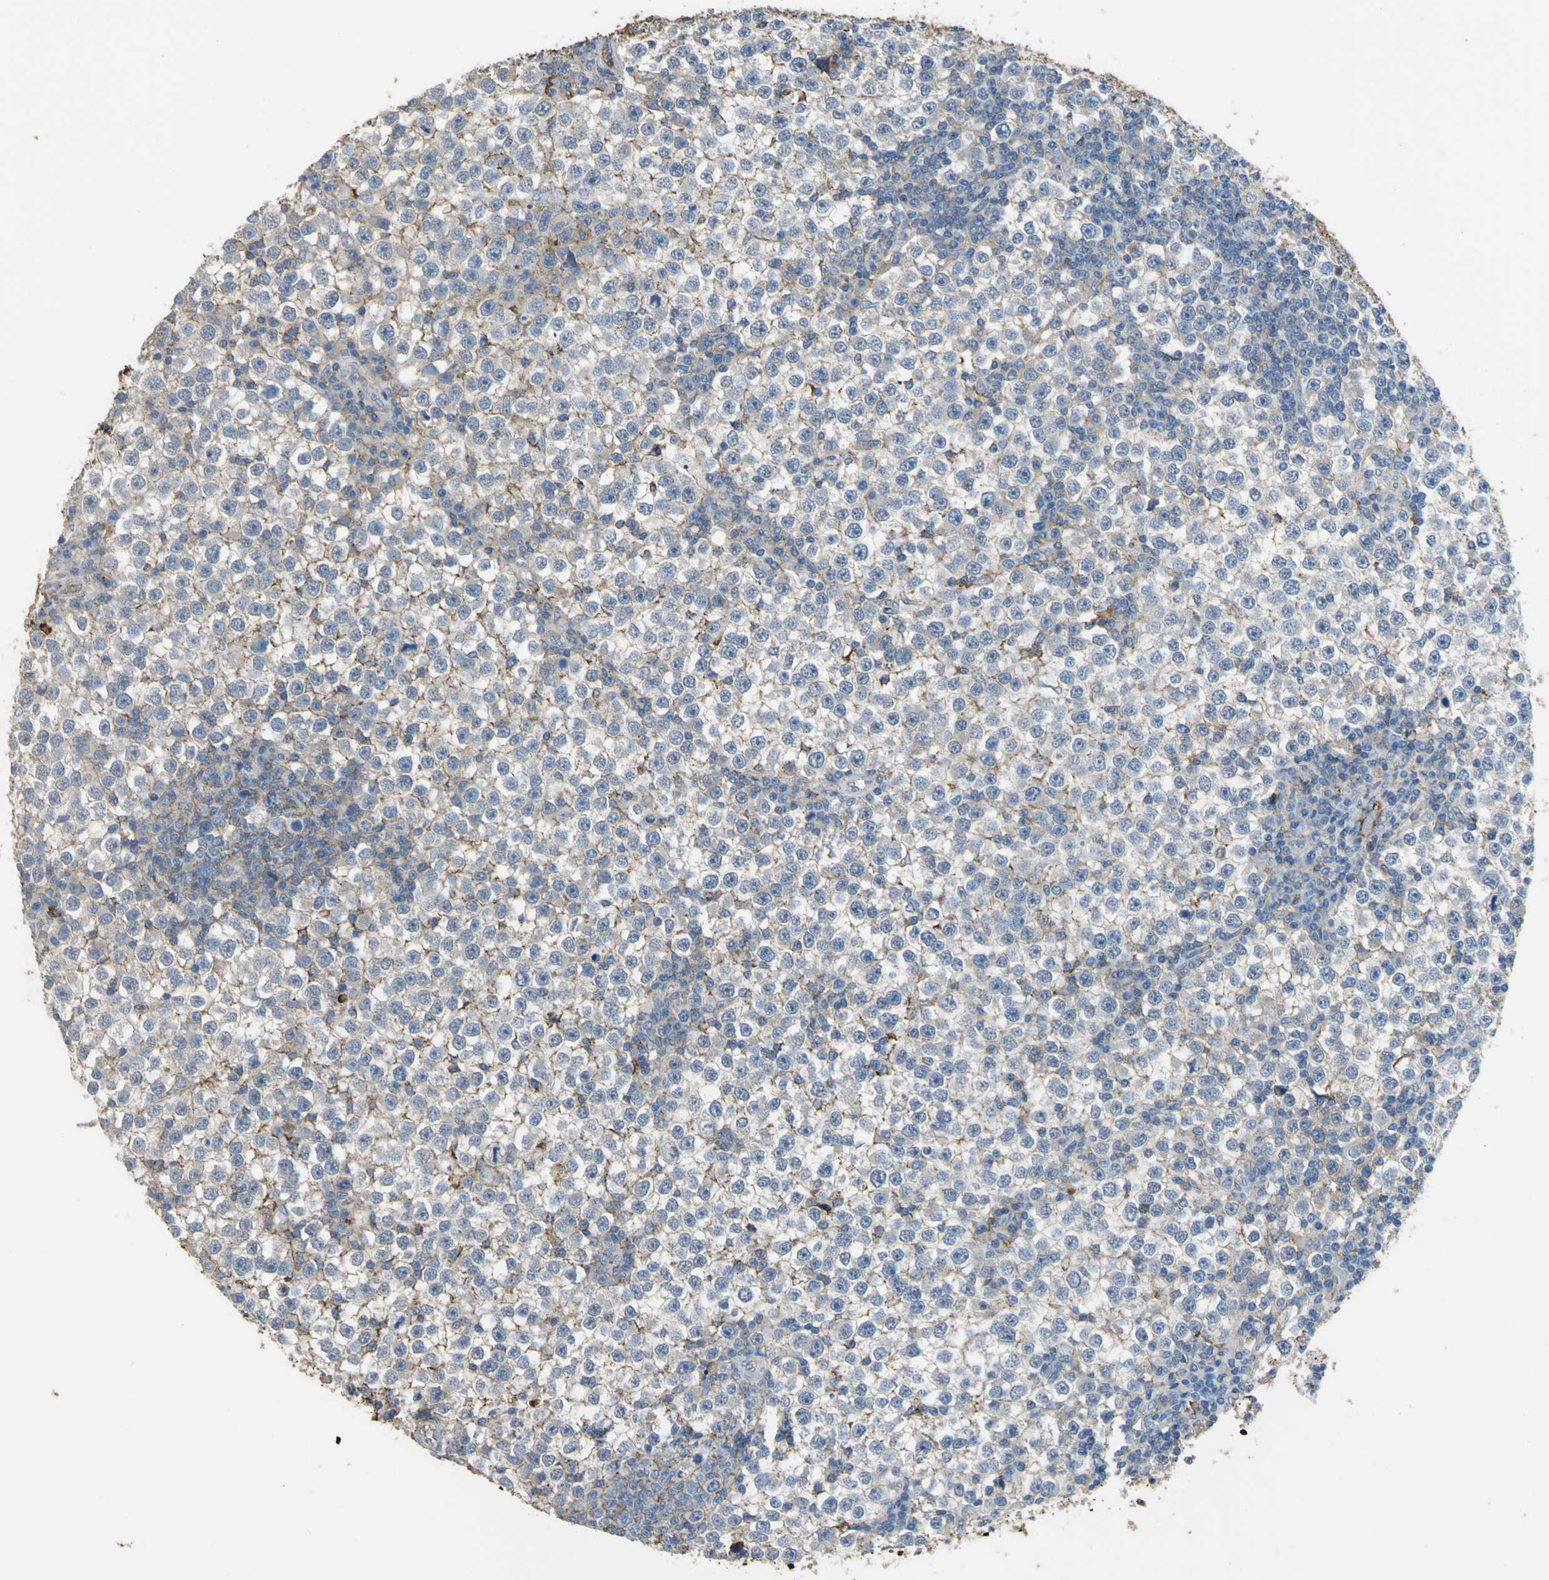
{"staining": {"intensity": "moderate", "quantity": "<25%", "location": "cytoplasmic/membranous"}, "tissue": "testis cancer", "cell_type": "Tumor cells", "image_type": "cancer", "snomed": [{"axis": "morphology", "description": "Seminoma, NOS"}, {"axis": "topography", "description": "Testis"}], "caption": "Immunohistochemistry (IHC) photomicrograph of human testis cancer stained for a protein (brown), which exhibits low levels of moderate cytoplasmic/membranous positivity in approximately <25% of tumor cells.", "gene": "GYG2", "patient": {"sex": "male", "age": 65}}